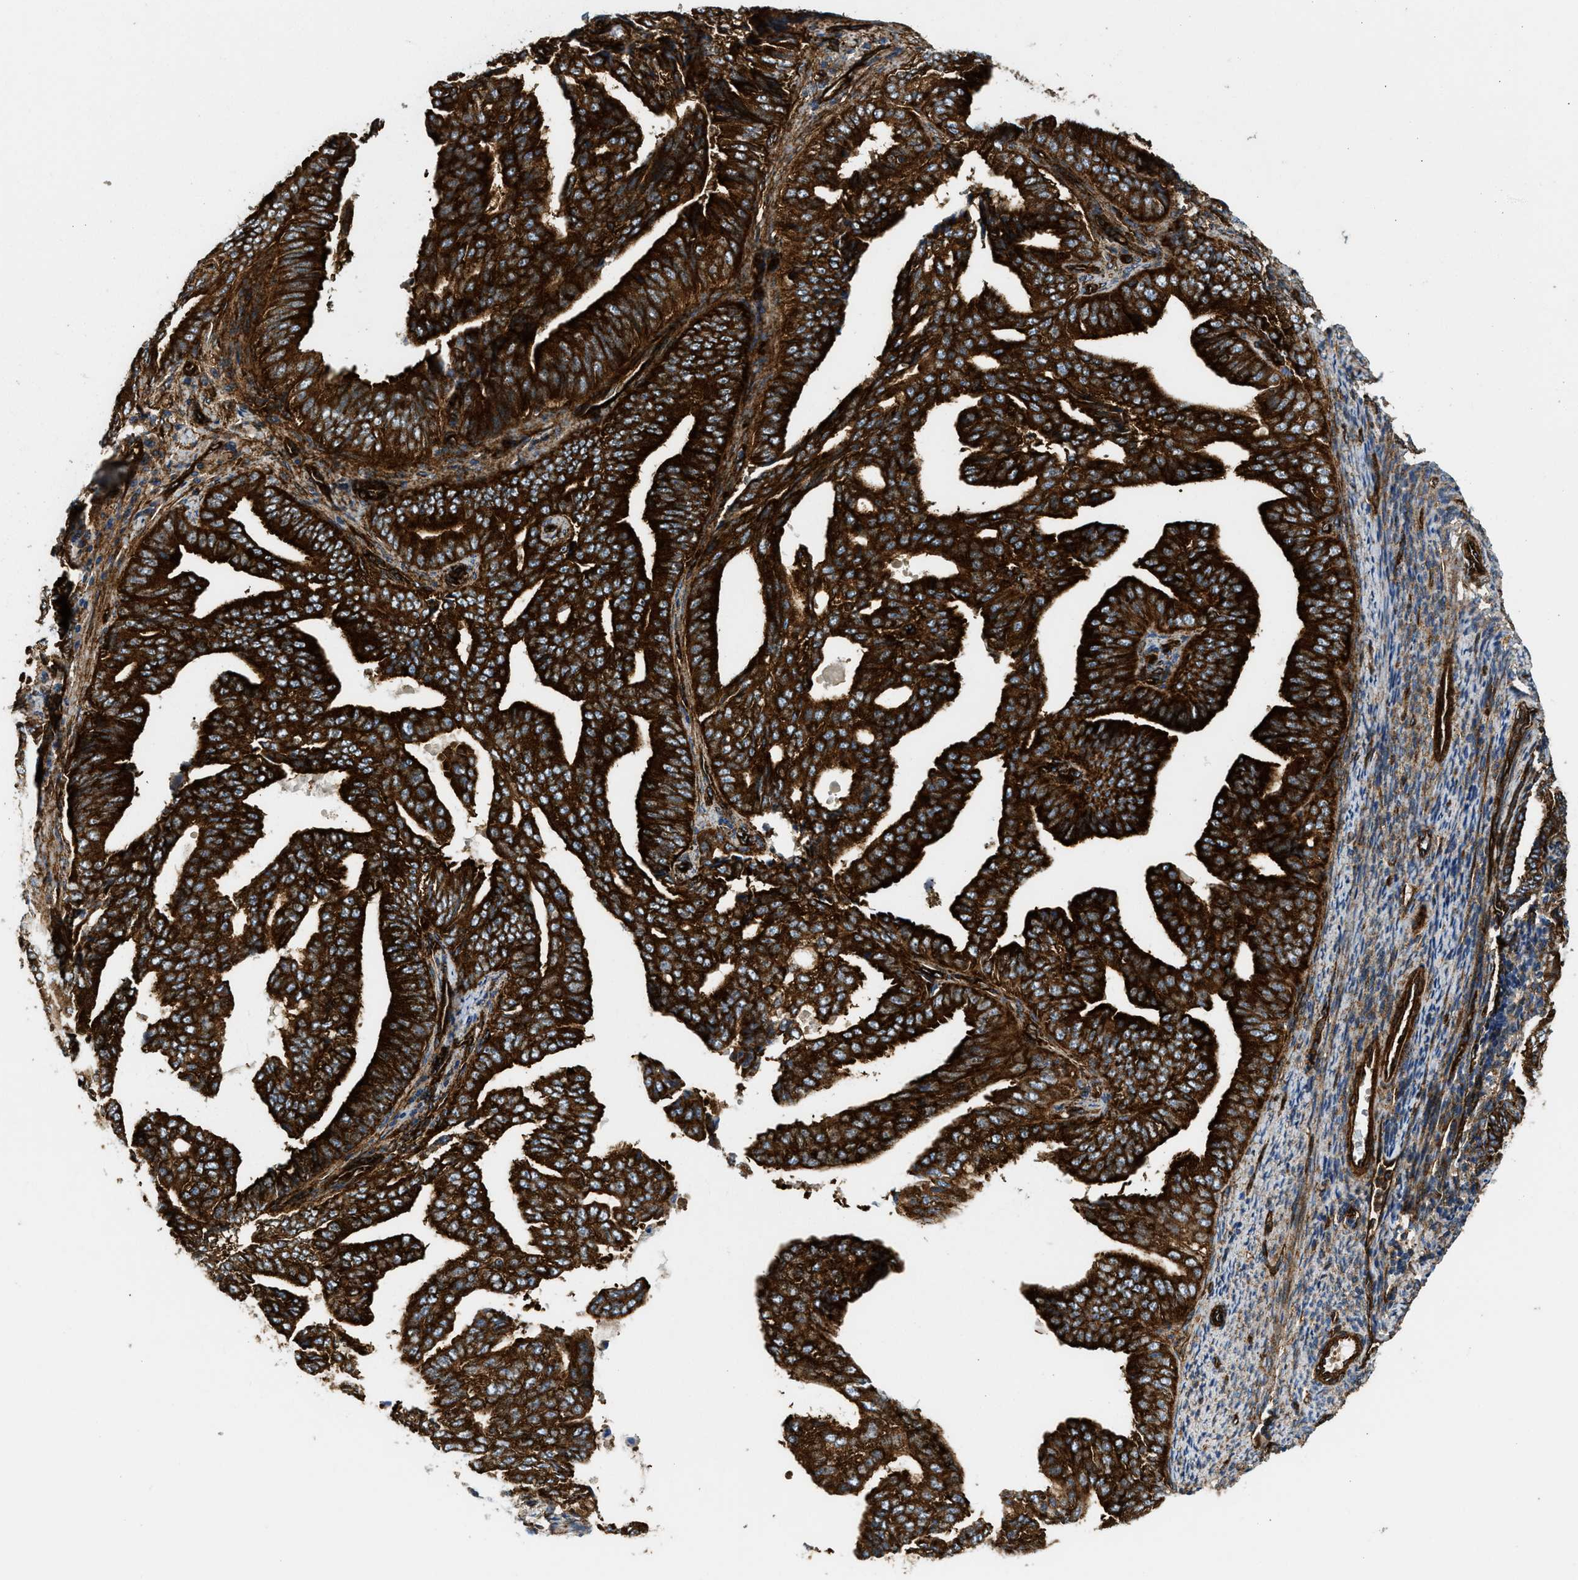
{"staining": {"intensity": "strong", "quantity": ">75%", "location": "cytoplasmic/membranous"}, "tissue": "endometrial cancer", "cell_type": "Tumor cells", "image_type": "cancer", "snomed": [{"axis": "morphology", "description": "Adenocarcinoma, NOS"}, {"axis": "topography", "description": "Endometrium"}], "caption": "Strong cytoplasmic/membranous expression for a protein is appreciated in about >75% of tumor cells of endometrial cancer (adenocarcinoma) using IHC.", "gene": "HIP1", "patient": {"sex": "female", "age": 58}}